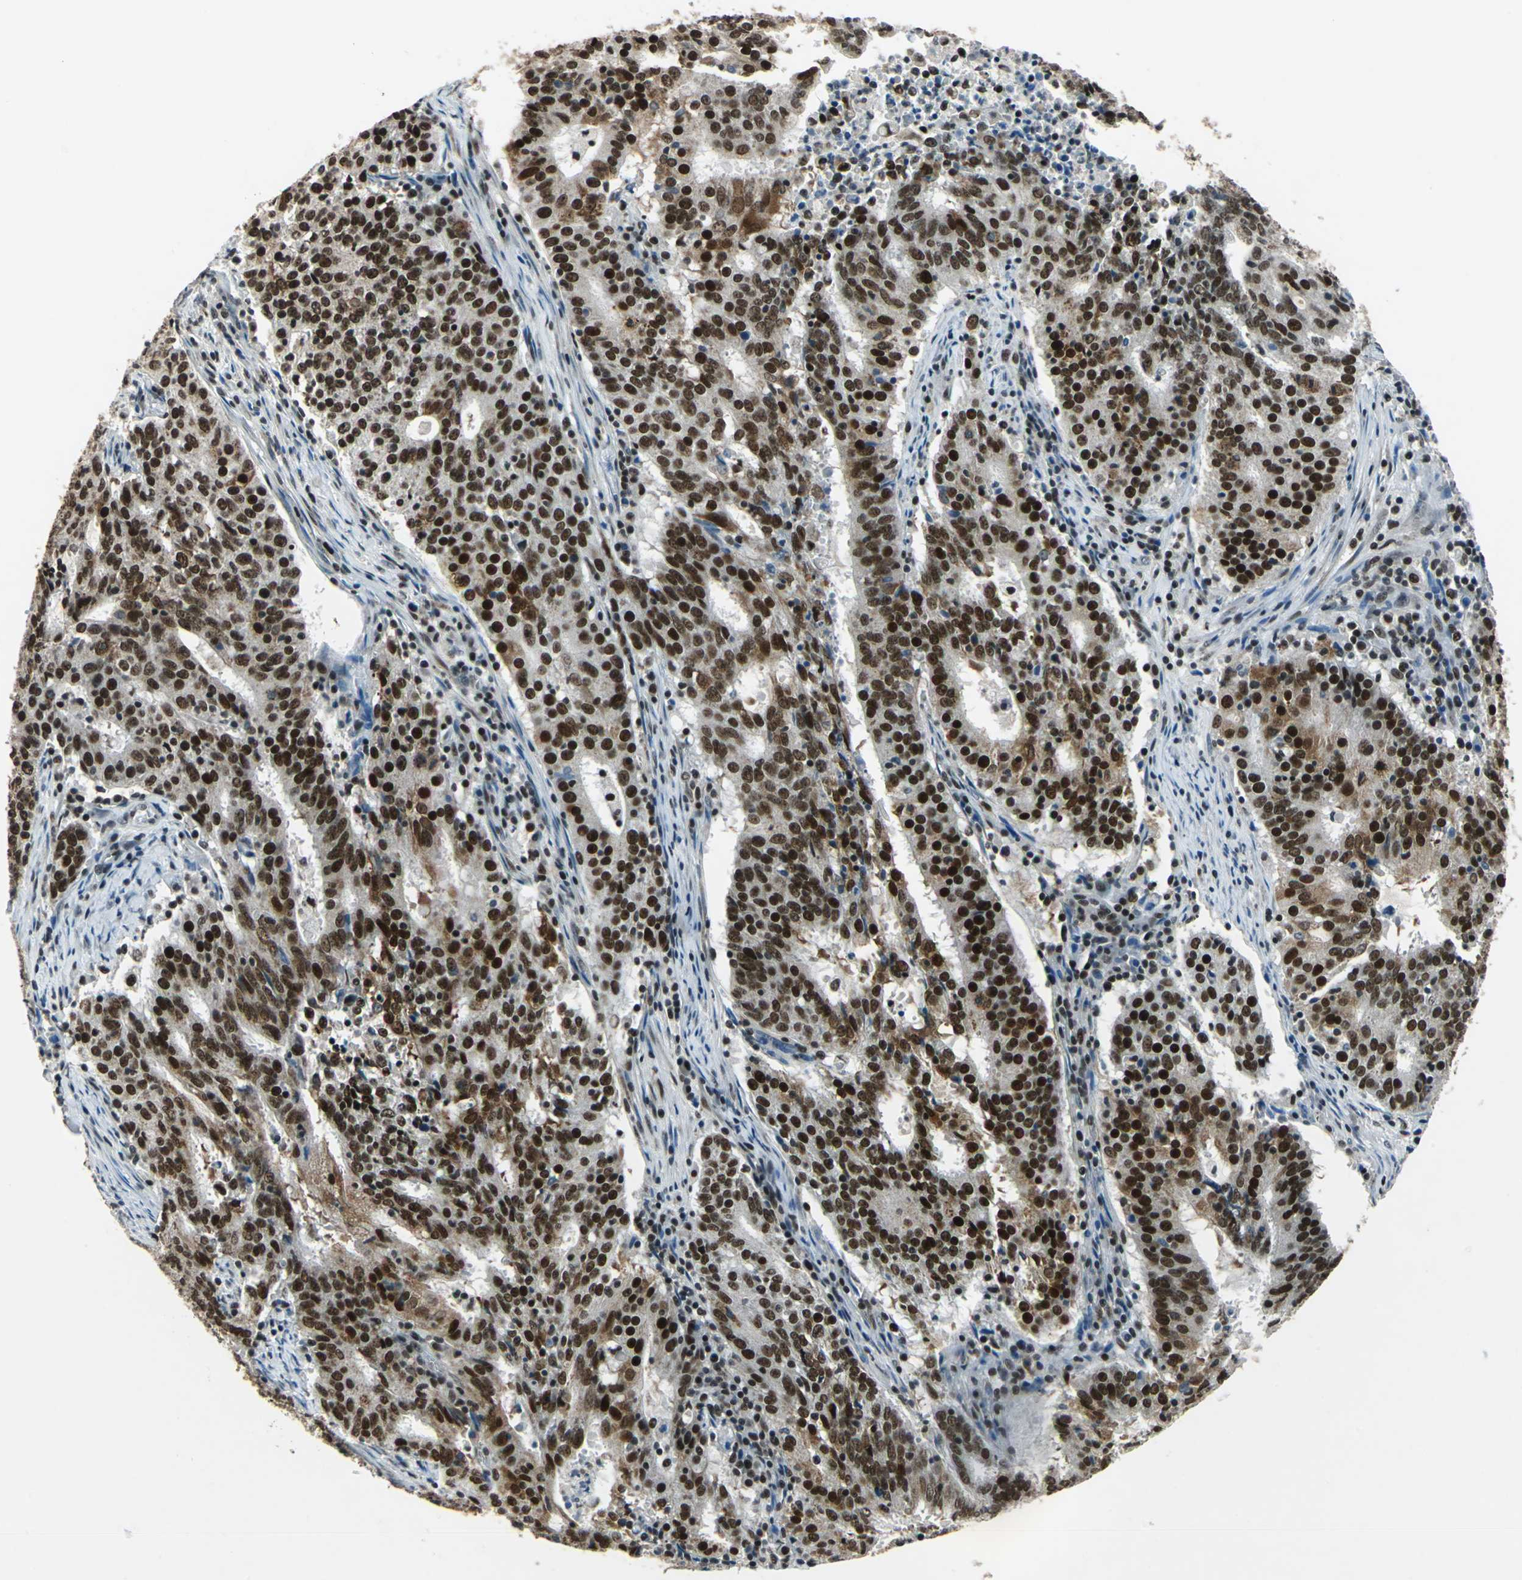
{"staining": {"intensity": "strong", "quantity": ">75%", "location": "nuclear"}, "tissue": "cervical cancer", "cell_type": "Tumor cells", "image_type": "cancer", "snomed": [{"axis": "morphology", "description": "Adenocarcinoma, NOS"}, {"axis": "topography", "description": "Cervix"}], "caption": "This photomicrograph demonstrates adenocarcinoma (cervical) stained with immunohistochemistry (IHC) to label a protein in brown. The nuclear of tumor cells show strong positivity for the protein. Nuclei are counter-stained blue.", "gene": "BCLAF1", "patient": {"sex": "female", "age": 44}}